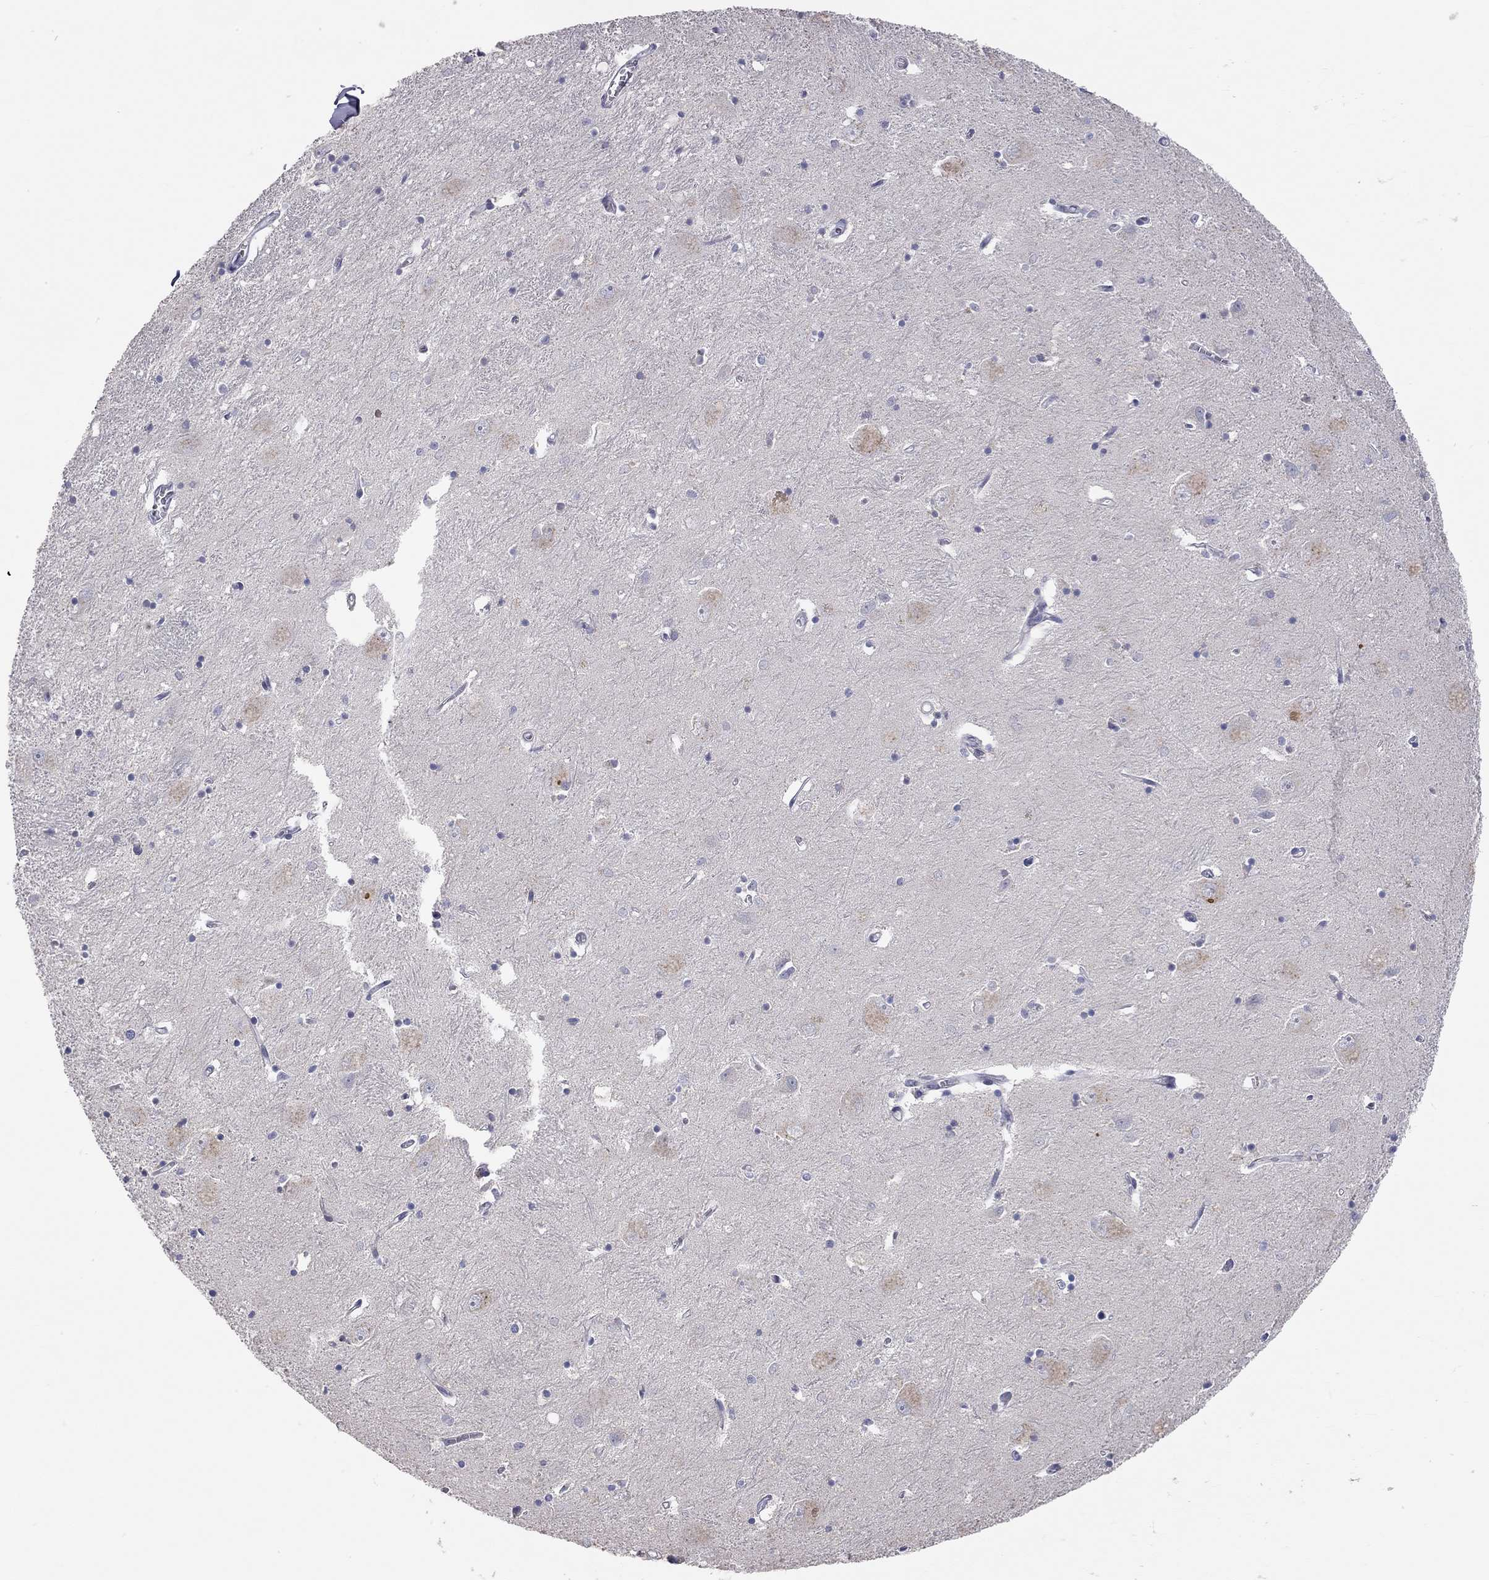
{"staining": {"intensity": "negative", "quantity": "none", "location": "none"}, "tissue": "caudate", "cell_type": "Glial cells", "image_type": "normal", "snomed": [{"axis": "morphology", "description": "Normal tissue, NOS"}, {"axis": "topography", "description": "Lateral ventricle wall"}], "caption": "This is an IHC histopathology image of unremarkable caudate. There is no staining in glial cells.", "gene": "PAPSS2", "patient": {"sex": "male", "age": 54}}